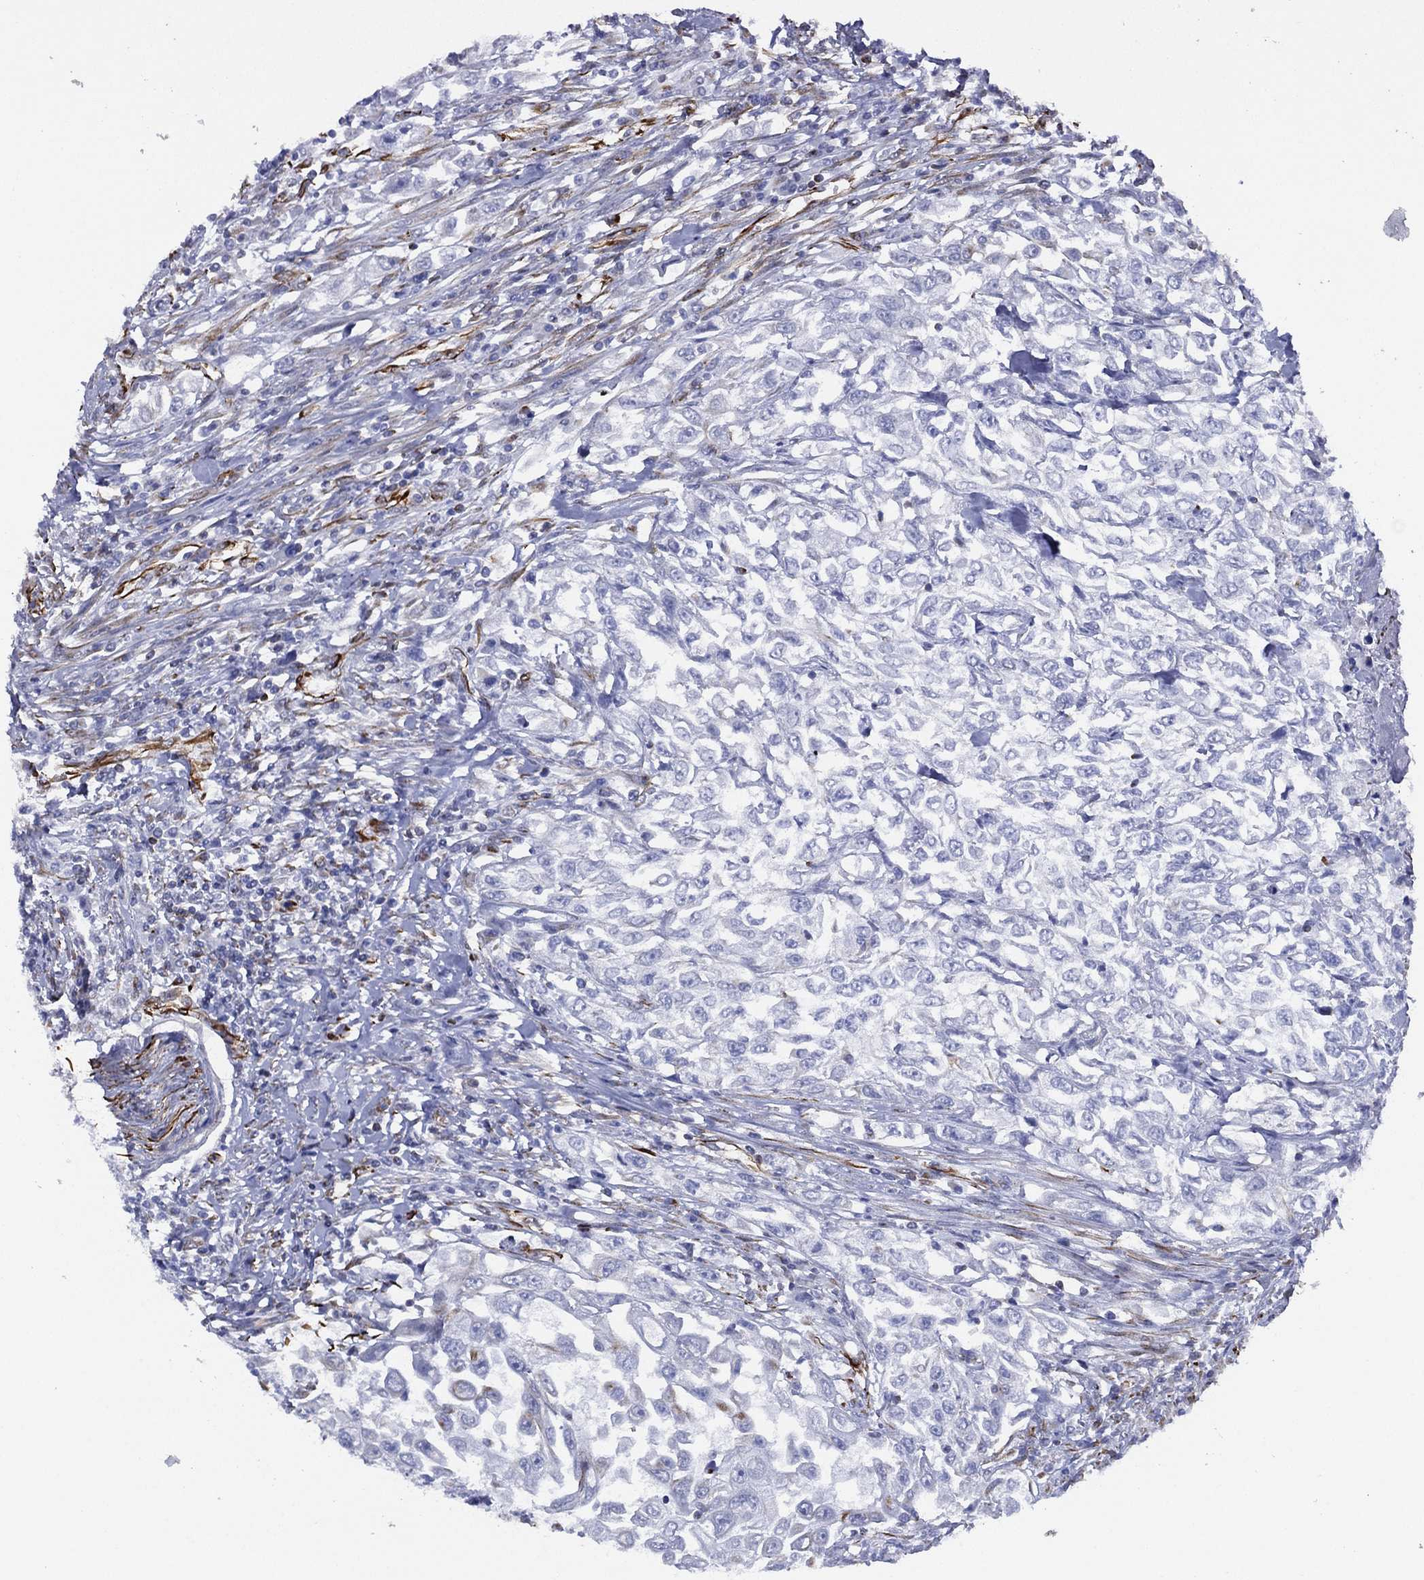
{"staining": {"intensity": "negative", "quantity": "none", "location": "none"}, "tissue": "urothelial cancer", "cell_type": "Tumor cells", "image_type": "cancer", "snomed": [{"axis": "morphology", "description": "Urothelial carcinoma, High grade"}, {"axis": "topography", "description": "Urinary bladder"}], "caption": "Urothelial cancer was stained to show a protein in brown. There is no significant positivity in tumor cells.", "gene": "MAS1", "patient": {"sex": "female", "age": 56}}